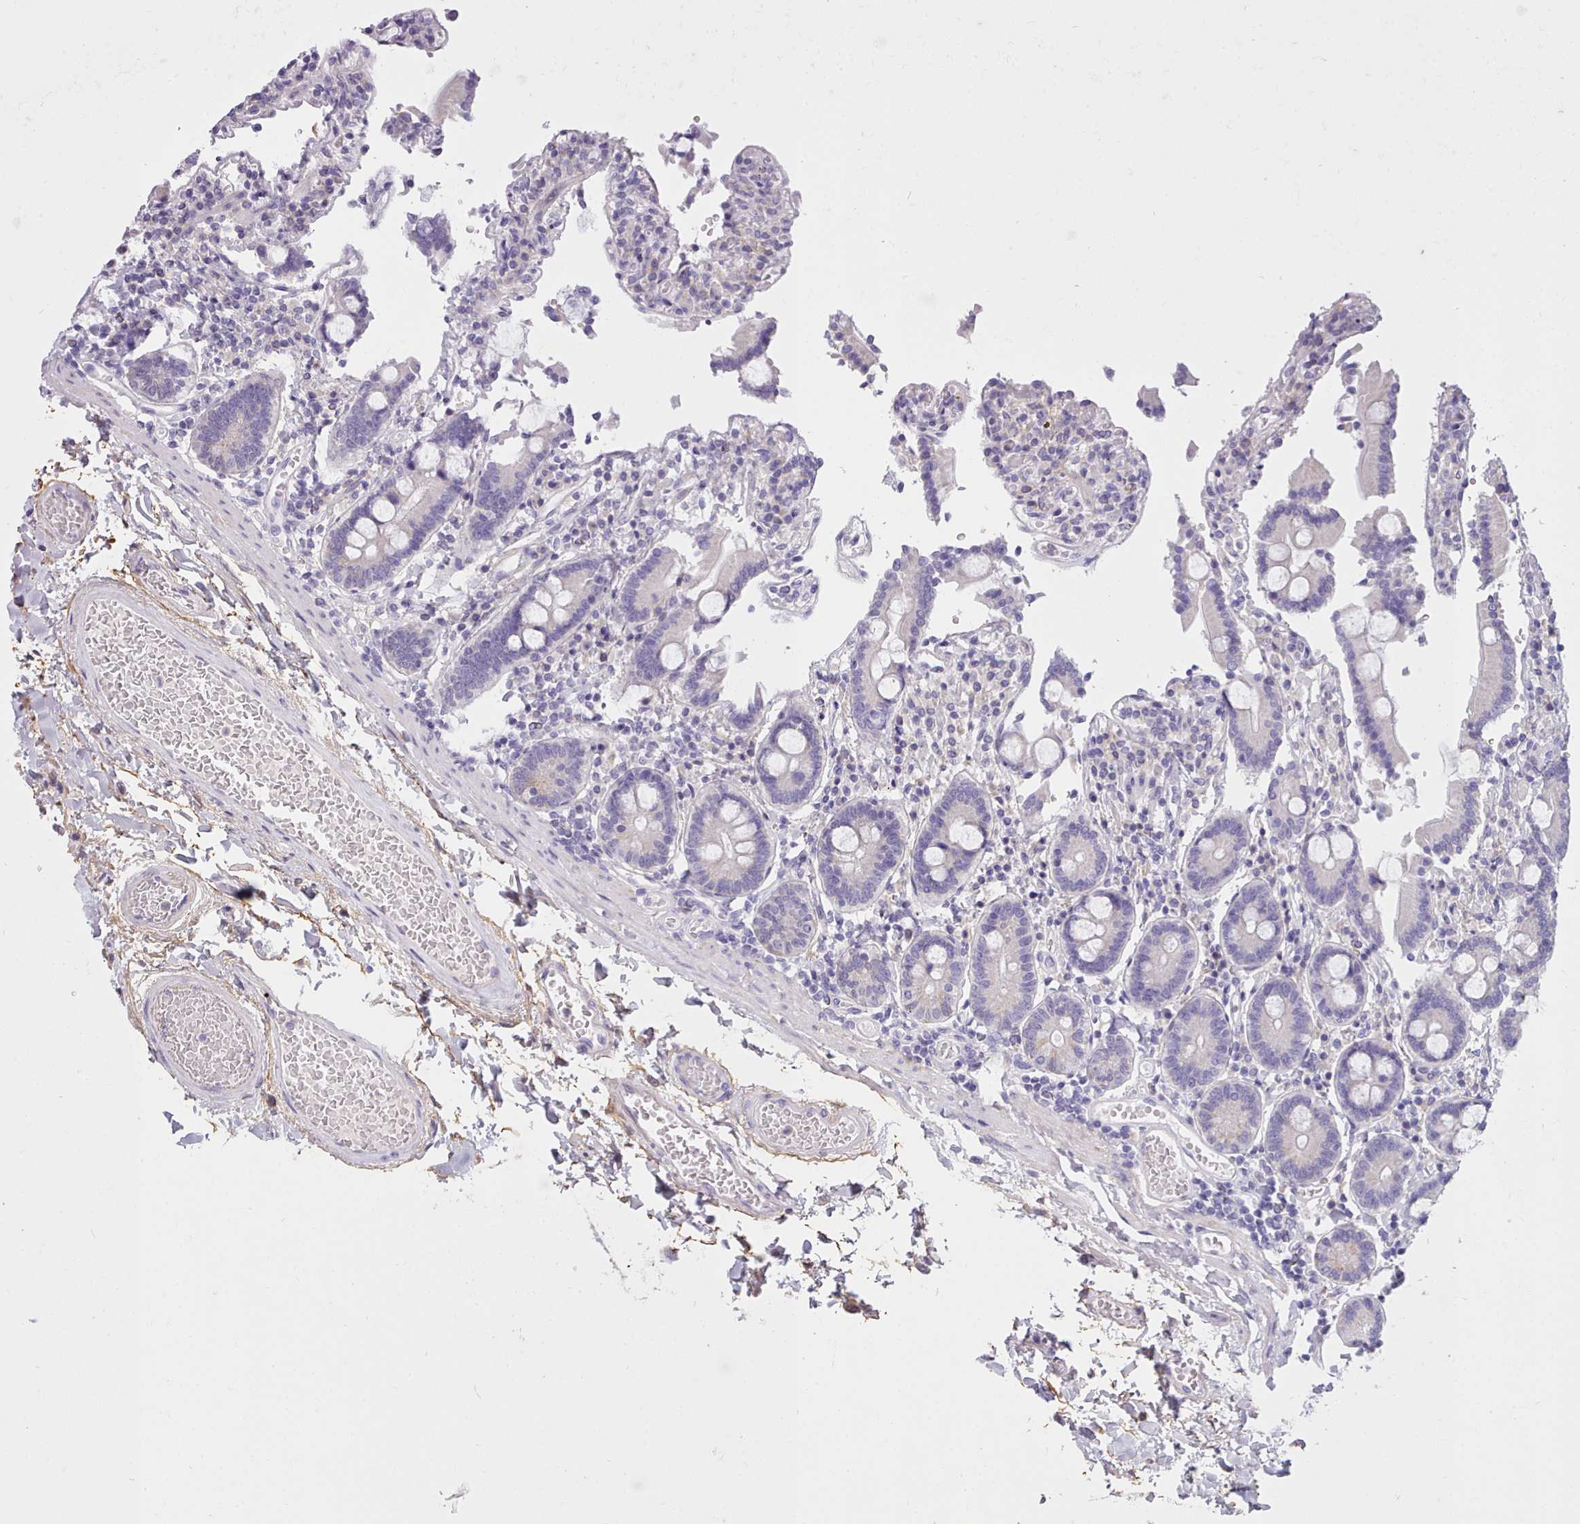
{"staining": {"intensity": "negative", "quantity": "none", "location": "none"}, "tissue": "duodenum", "cell_type": "Glandular cells", "image_type": "normal", "snomed": [{"axis": "morphology", "description": "Normal tissue, NOS"}, {"axis": "topography", "description": "Duodenum"}], "caption": "An IHC micrograph of normal duodenum is shown. There is no staining in glandular cells of duodenum. Nuclei are stained in blue.", "gene": "CYP2A13", "patient": {"sex": "male", "age": 55}}